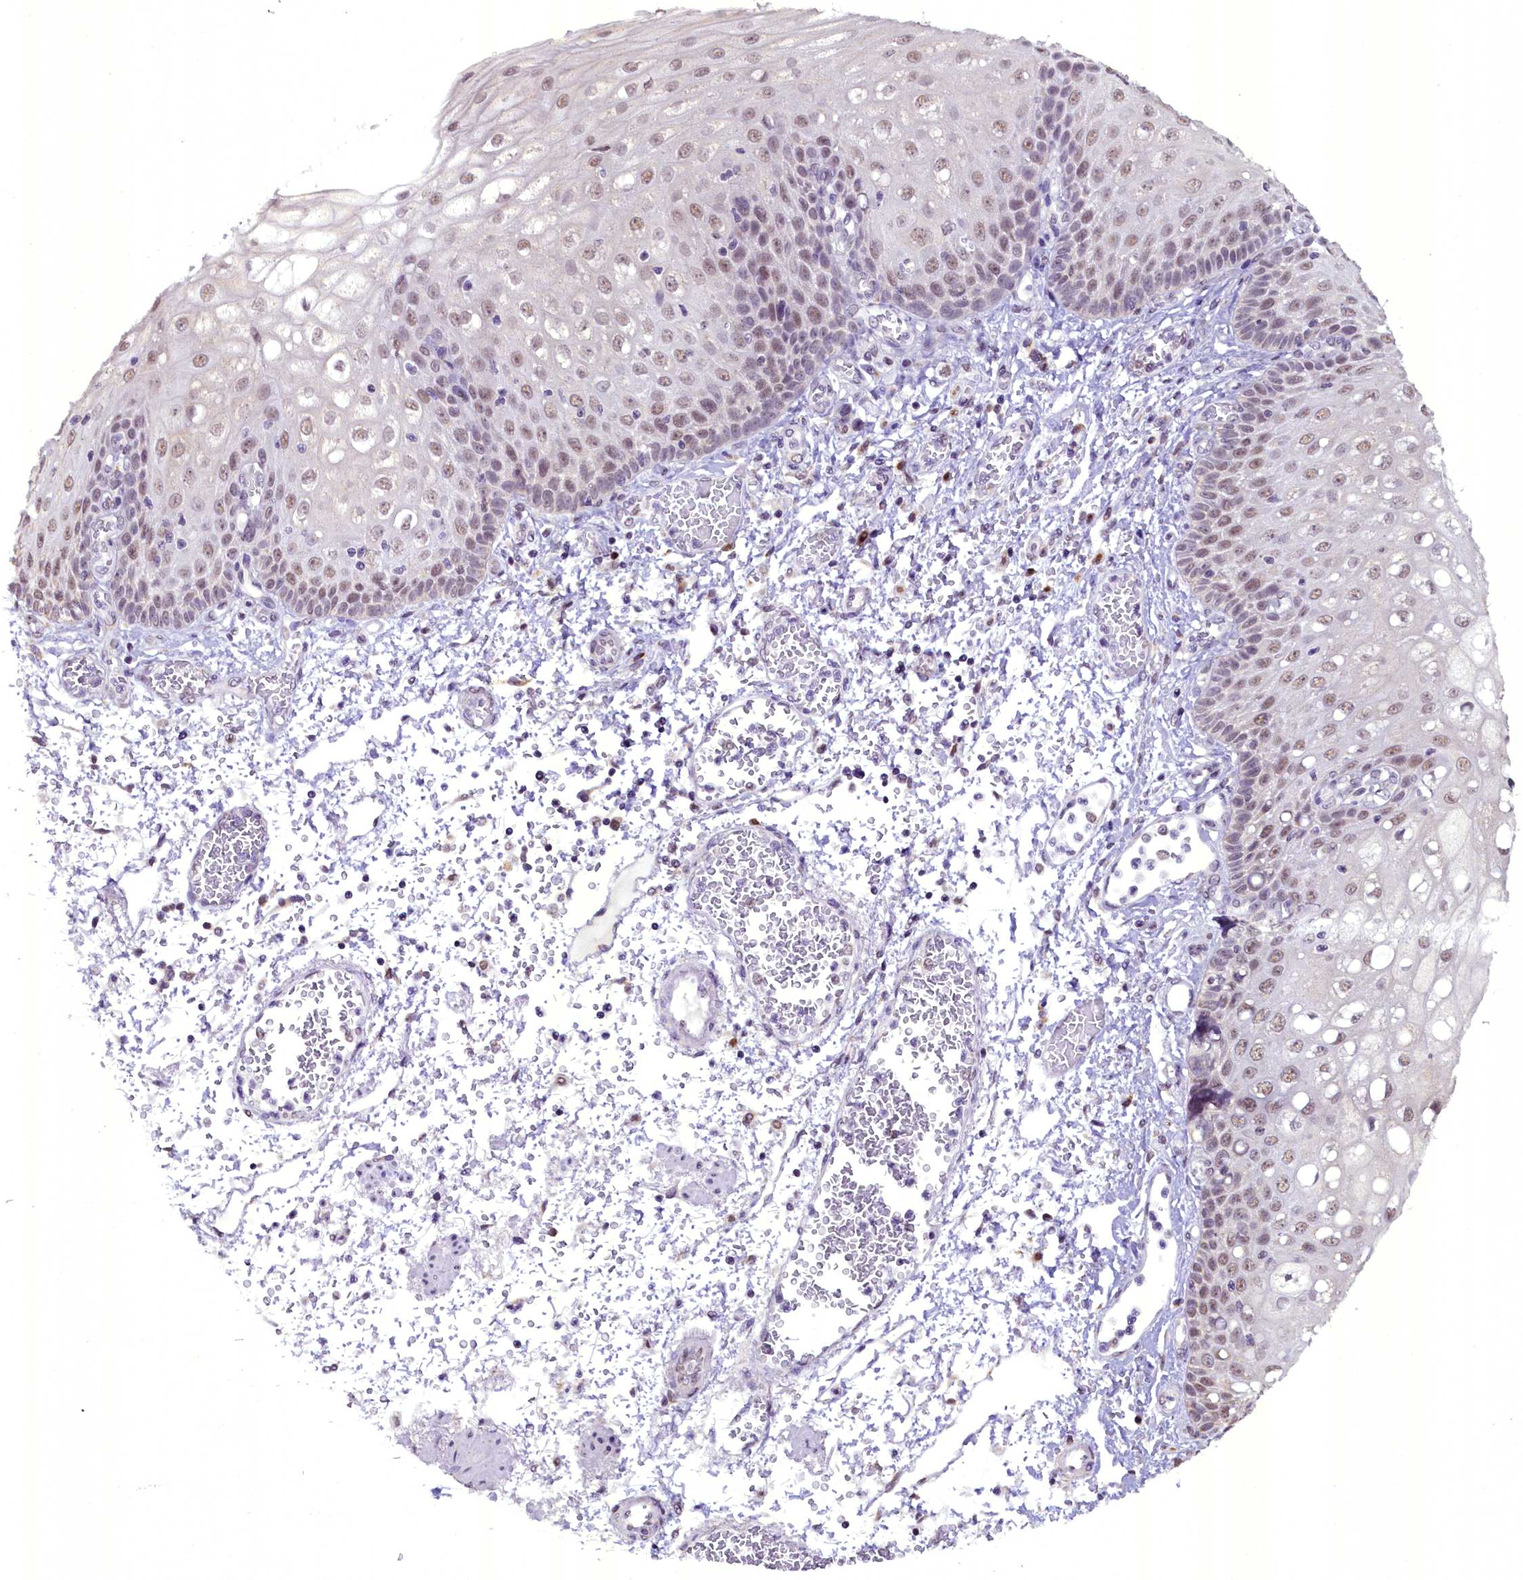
{"staining": {"intensity": "weak", "quantity": "25%-75%", "location": "nuclear"}, "tissue": "esophagus", "cell_type": "Squamous epithelial cells", "image_type": "normal", "snomed": [{"axis": "morphology", "description": "Normal tissue, NOS"}, {"axis": "topography", "description": "Esophagus"}], "caption": "The photomicrograph shows immunohistochemical staining of normal esophagus. There is weak nuclear expression is appreciated in approximately 25%-75% of squamous epithelial cells.", "gene": "NCBP1", "patient": {"sex": "male", "age": 81}}